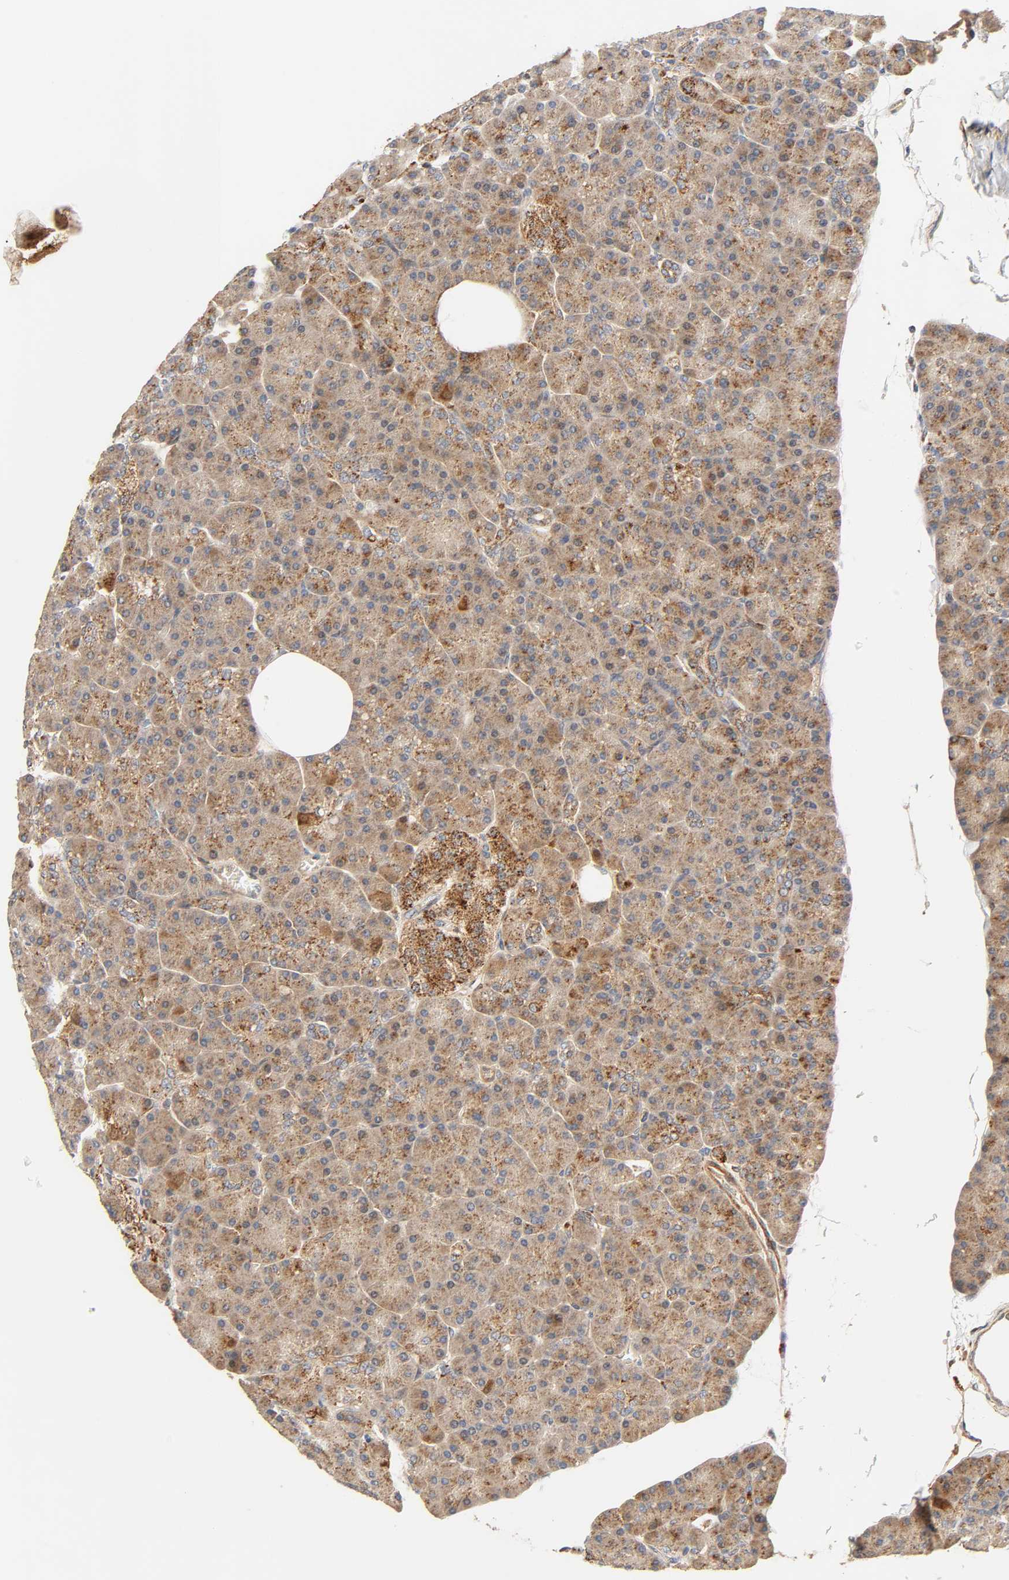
{"staining": {"intensity": "moderate", "quantity": ">75%", "location": "cytoplasmic/membranous"}, "tissue": "pancreas", "cell_type": "Exocrine glandular cells", "image_type": "normal", "snomed": [{"axis": "morphology", "description": "Normal tissue, NOS"}, {"axis": "topography", "description": "Pancreas"}], "caption": "Immunohistochemistry image of normal pancreas stained for a protein (brown), which shows medium levels of moderate cytoplasmic/membranous expression in approximately >75% of exocrine glandular cells.", "gene": "MAPK6", "patient": {"sex": "female", "age": 43}}